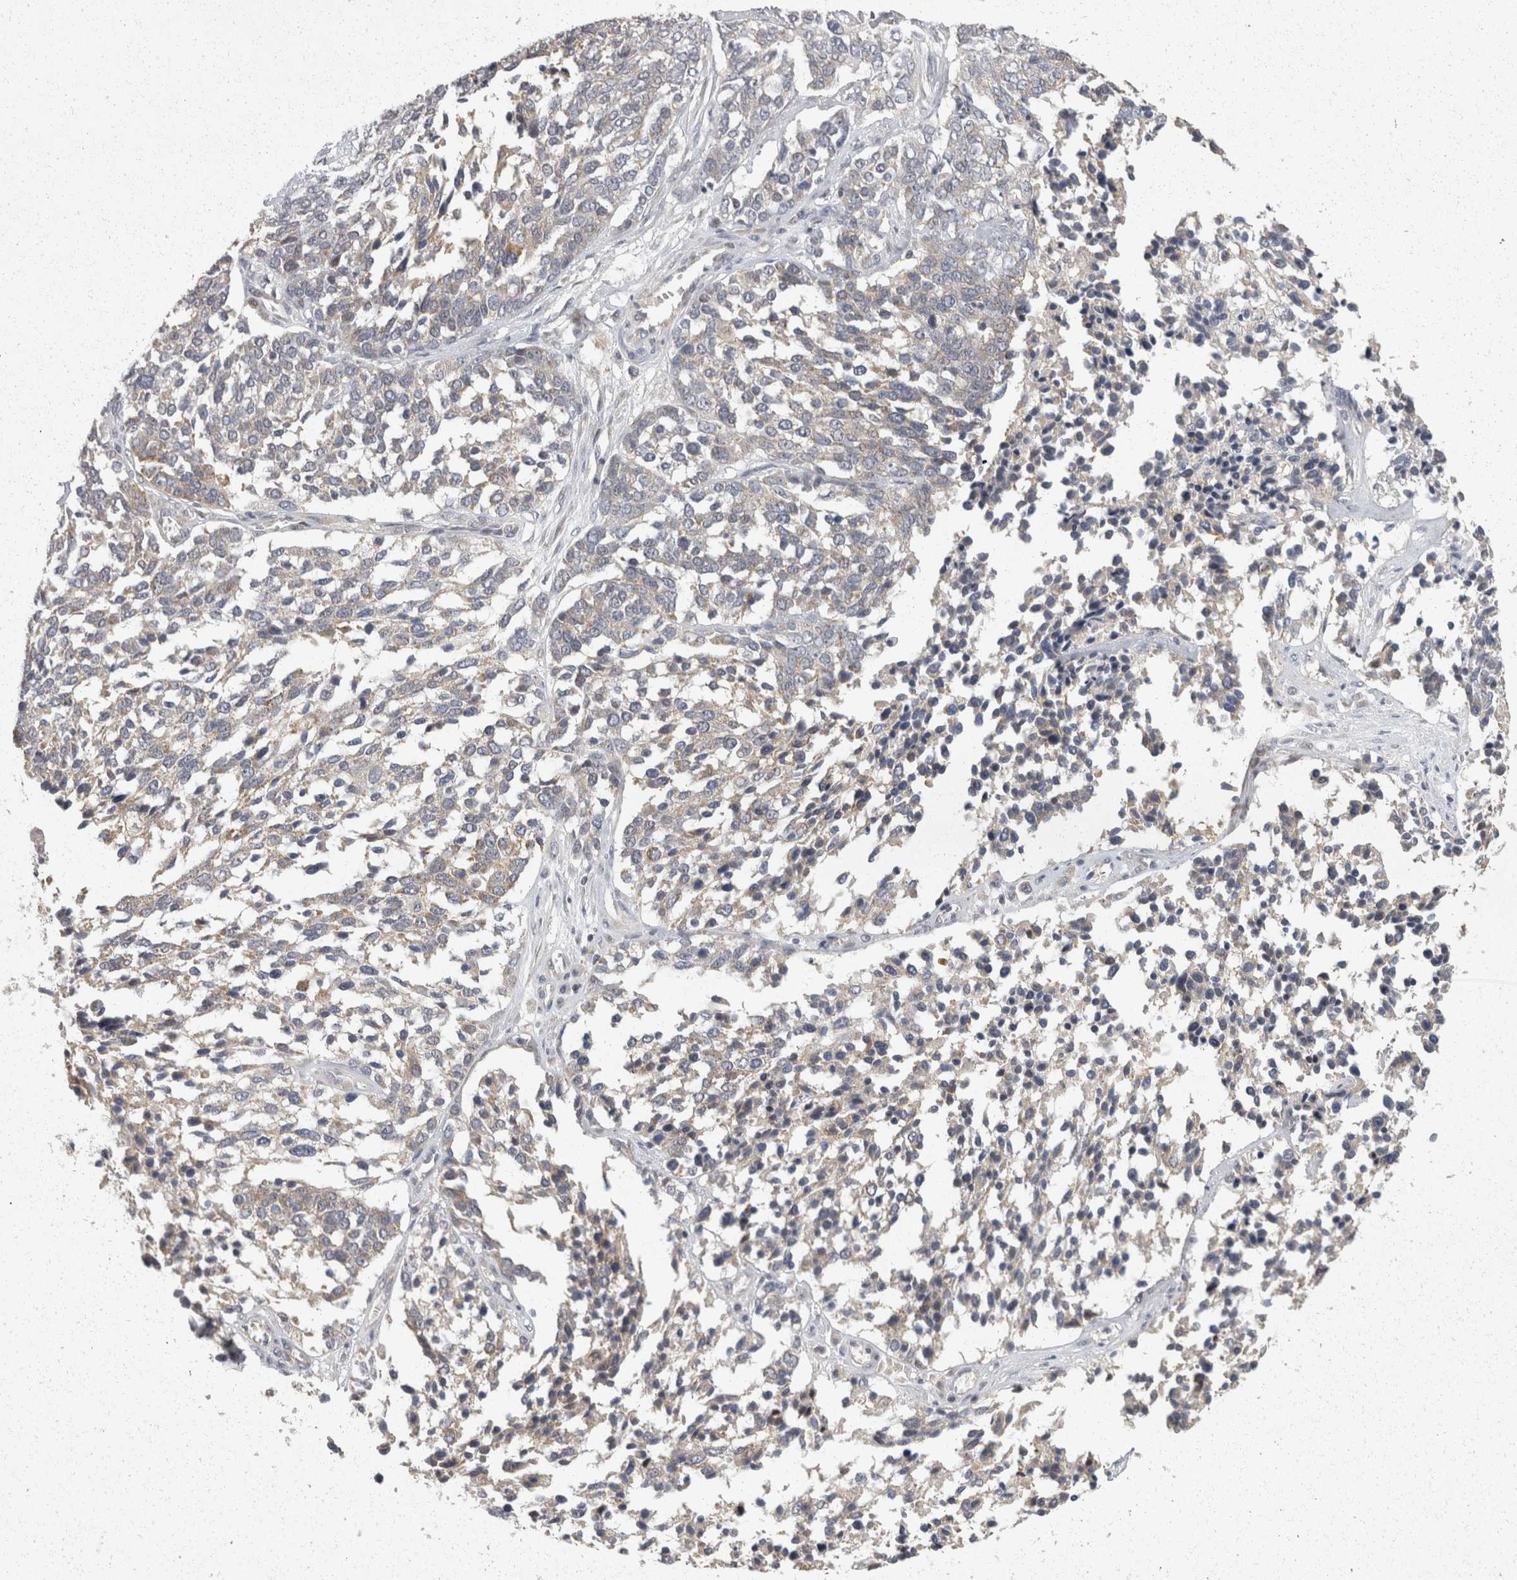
{"staining": {"intensity": "weak", "quantity": "25%-75%", "location": "cytoplasmic/membranous"}, "tissue": "ovarian cancer", "cell_type": "Tumor cells", "image_type": "cancer", "snomed": [{"axis": "morphology", "description": "Cystadenocarcinoma, serous, NOS"}, {"axis": "topography", "description": "Ovary"}], "caption": "Immunohistochemical staining of human ovarian cancer exhibits weak cytoplasmic/membranous protein expression in about 25%-75% of tumor cells.", "gene": "ACAT2", "patient": {"sex": "female", "age": 44}}